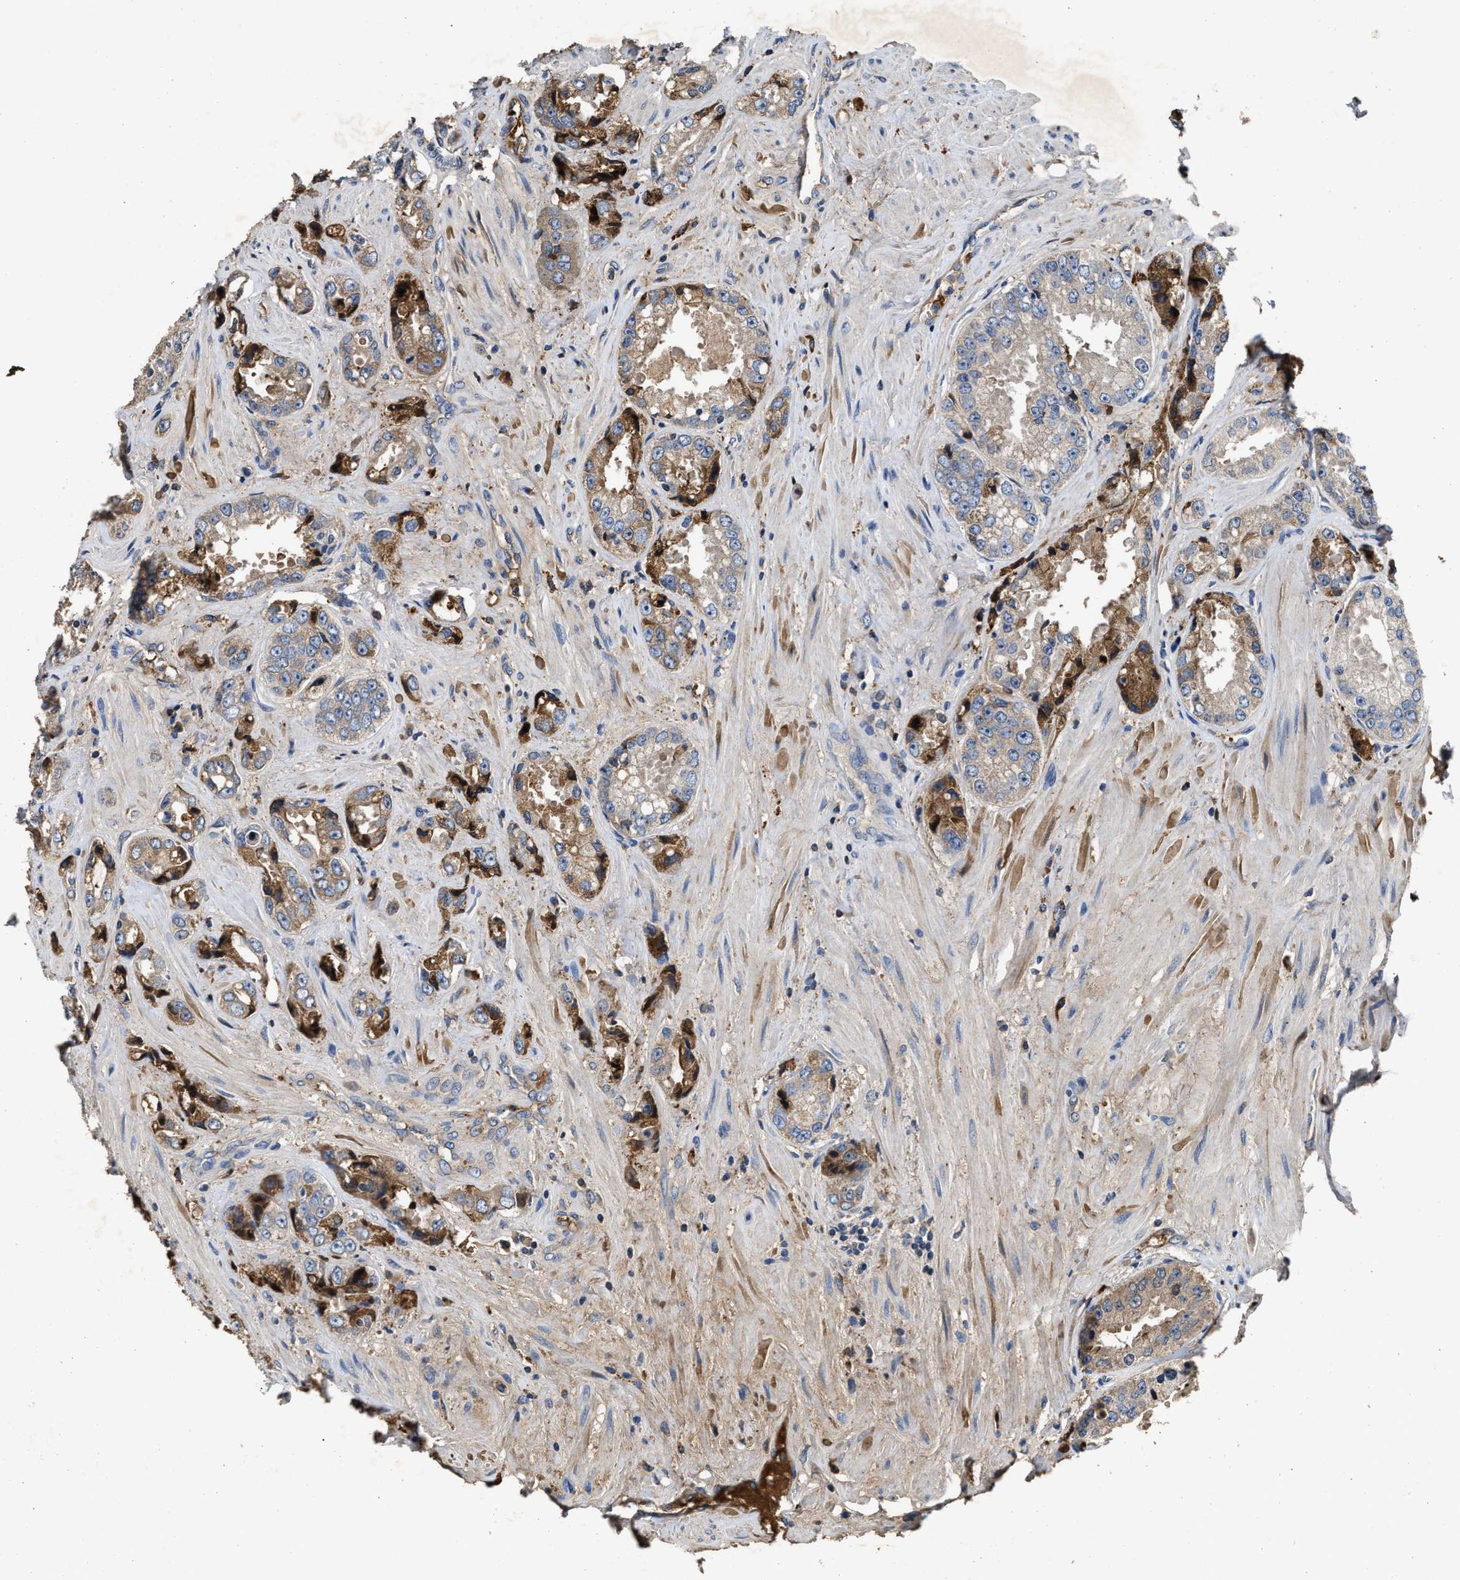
{"staining": {"intensity": "moderate", "quantity": "25%-75%", "location": "cytoplasmic/membranous"}, "tissue": "prostate cancer", "cell_type": "Tumor cells", "image_type": "cancer", "snomed": [{"axis": "morphology", "description": "Adenocarcinoma, High grade"}, {"axis": "topography", "description": "Prostate"}], "caption": "Moderate cytoplasmic/membranous protein staining is appreciated in approximately 25%-75% of tumor cells in adenocarcinoma (high-grade) (prostate).", "gene": "C3", "patient": {"sex": "male", "age": 61}}